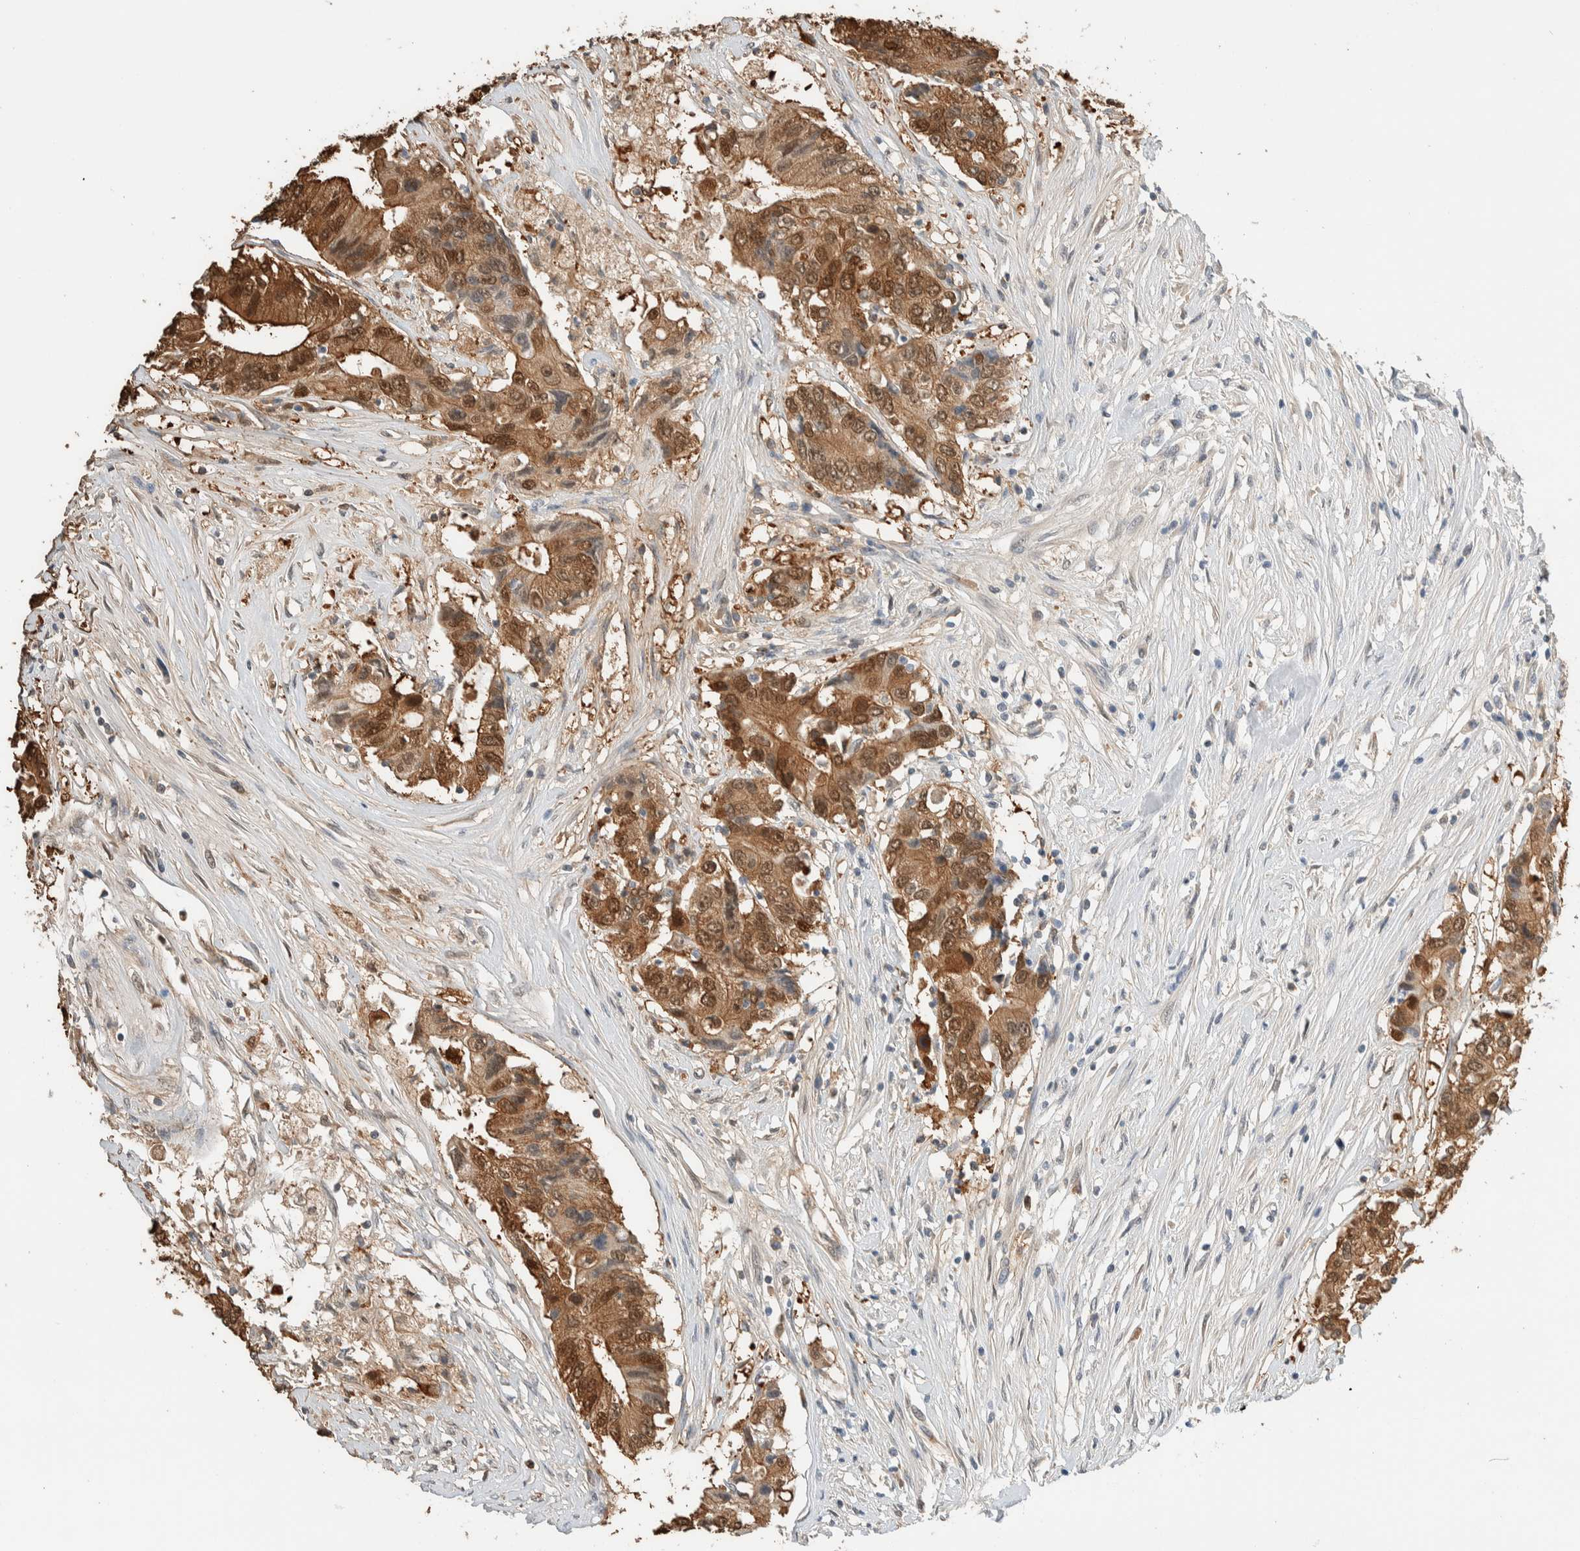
{"staining": {"intensity": "moderate", "quantity": ">75%", "location": "cytoplasmic/membranous,nuclear"}, "tissue": "colorectal cancer", "cell_type": "Tumor cells", "image_type": "cancer", "snomed": [{"axis": "morphology", "description": "Adenocarcinoma, NOS"}, {"axis": "topography", "description": "Colon"}], "caption": "Immunohistochemical staining of colorectal cancer shows medium levels of moderate cytoplasmic/membranous and nuclear expression in about >75% of tumor cells.", "gene": "SETD4", "patient": {"sex": "female", "age": 77}}